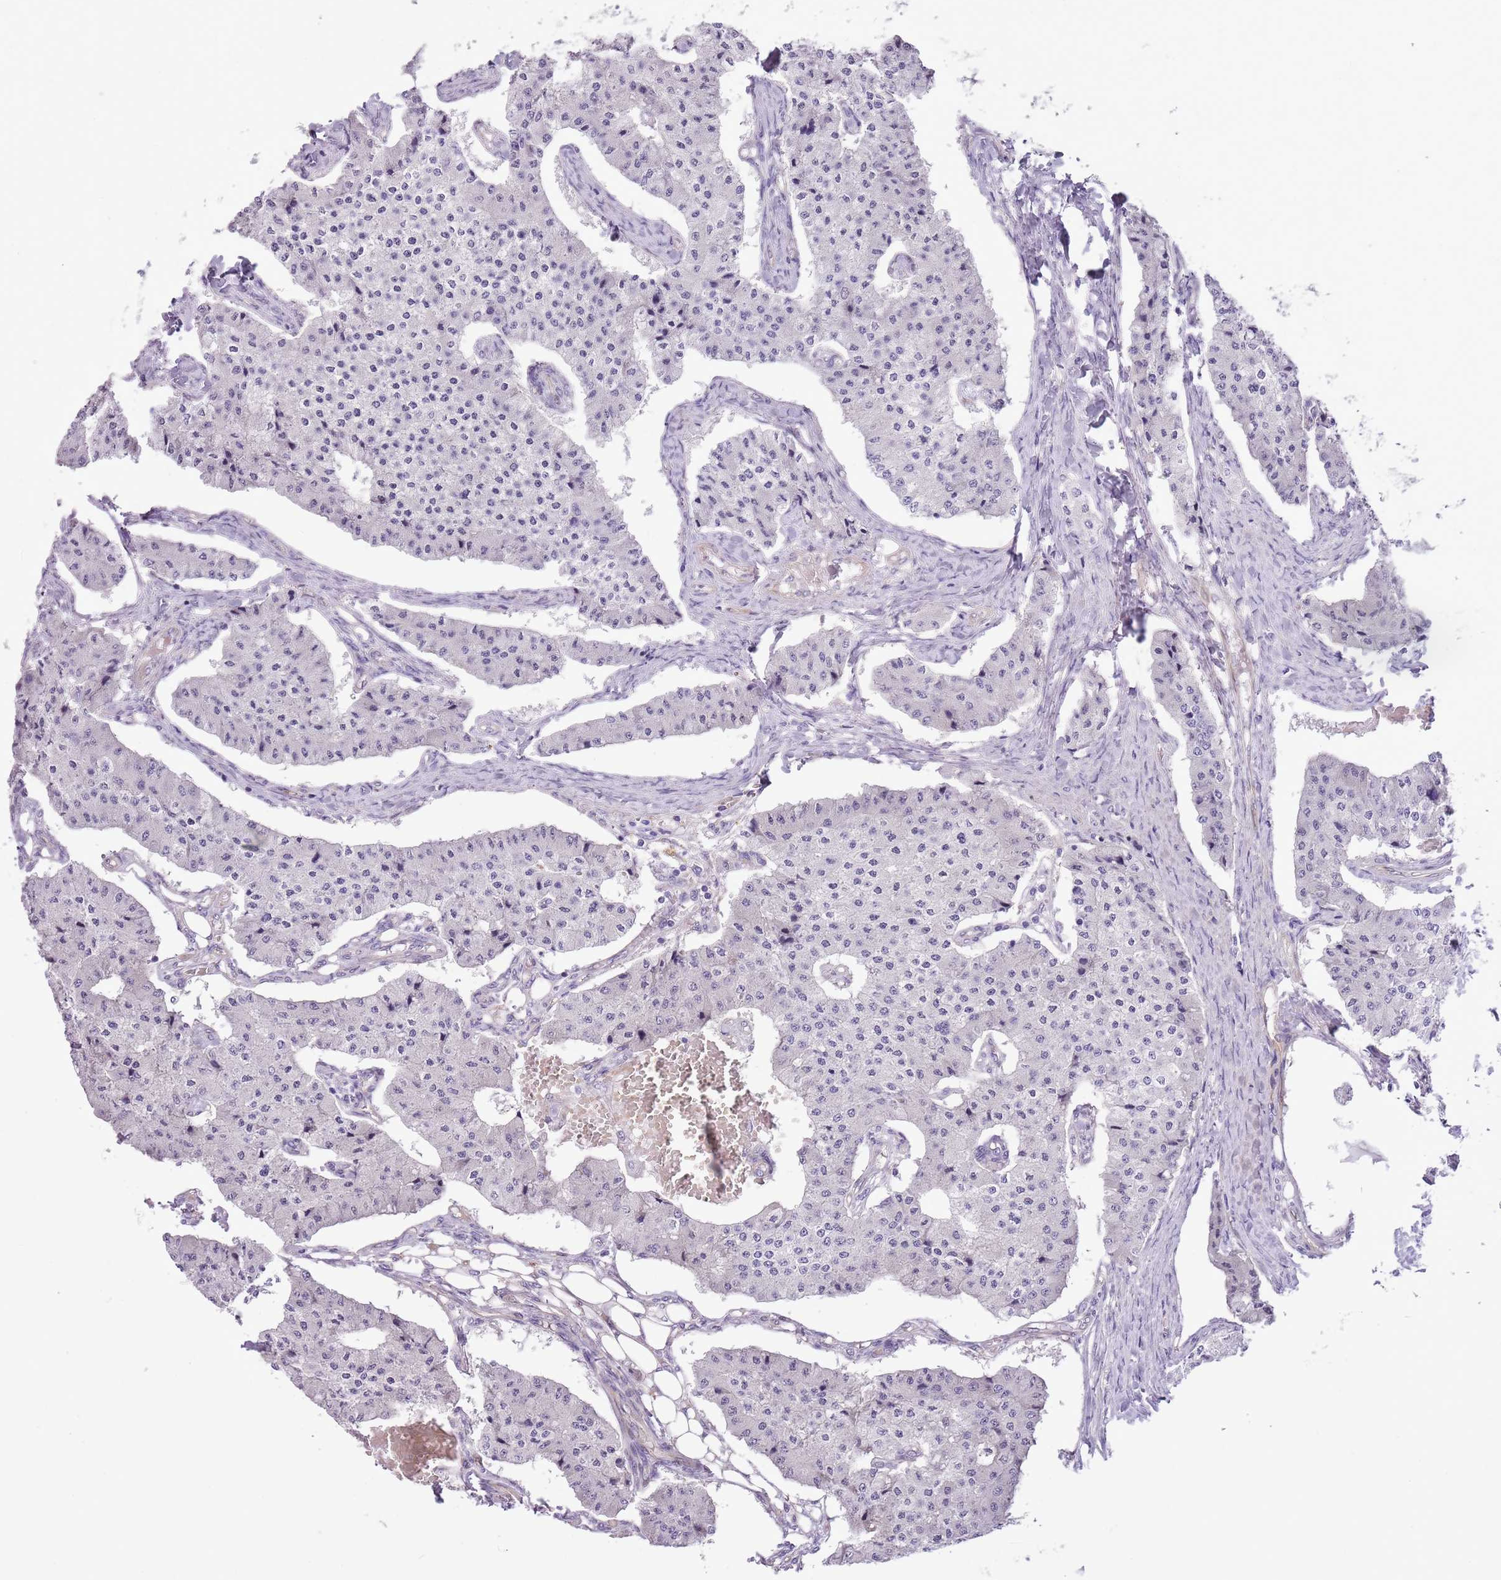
{"staining": {"intensity": "negative", "quantity": "none", "location": "none"}, "tissue": "carcinoid", "cell_type": "Tumor cells", "image_type": "cancer", "snomed": [{"axis": "morphology", "description": "Carcinoid, malignant, NOS"}, {"axis": "topography", "description": "Colon"}], "caption": "This is a photomicrograph of IHC staining of malignant carcinoid, which shows no expression in tumor cells.", "gene": "MRPL32", "patient": {"sex": "female", "age": 52}}